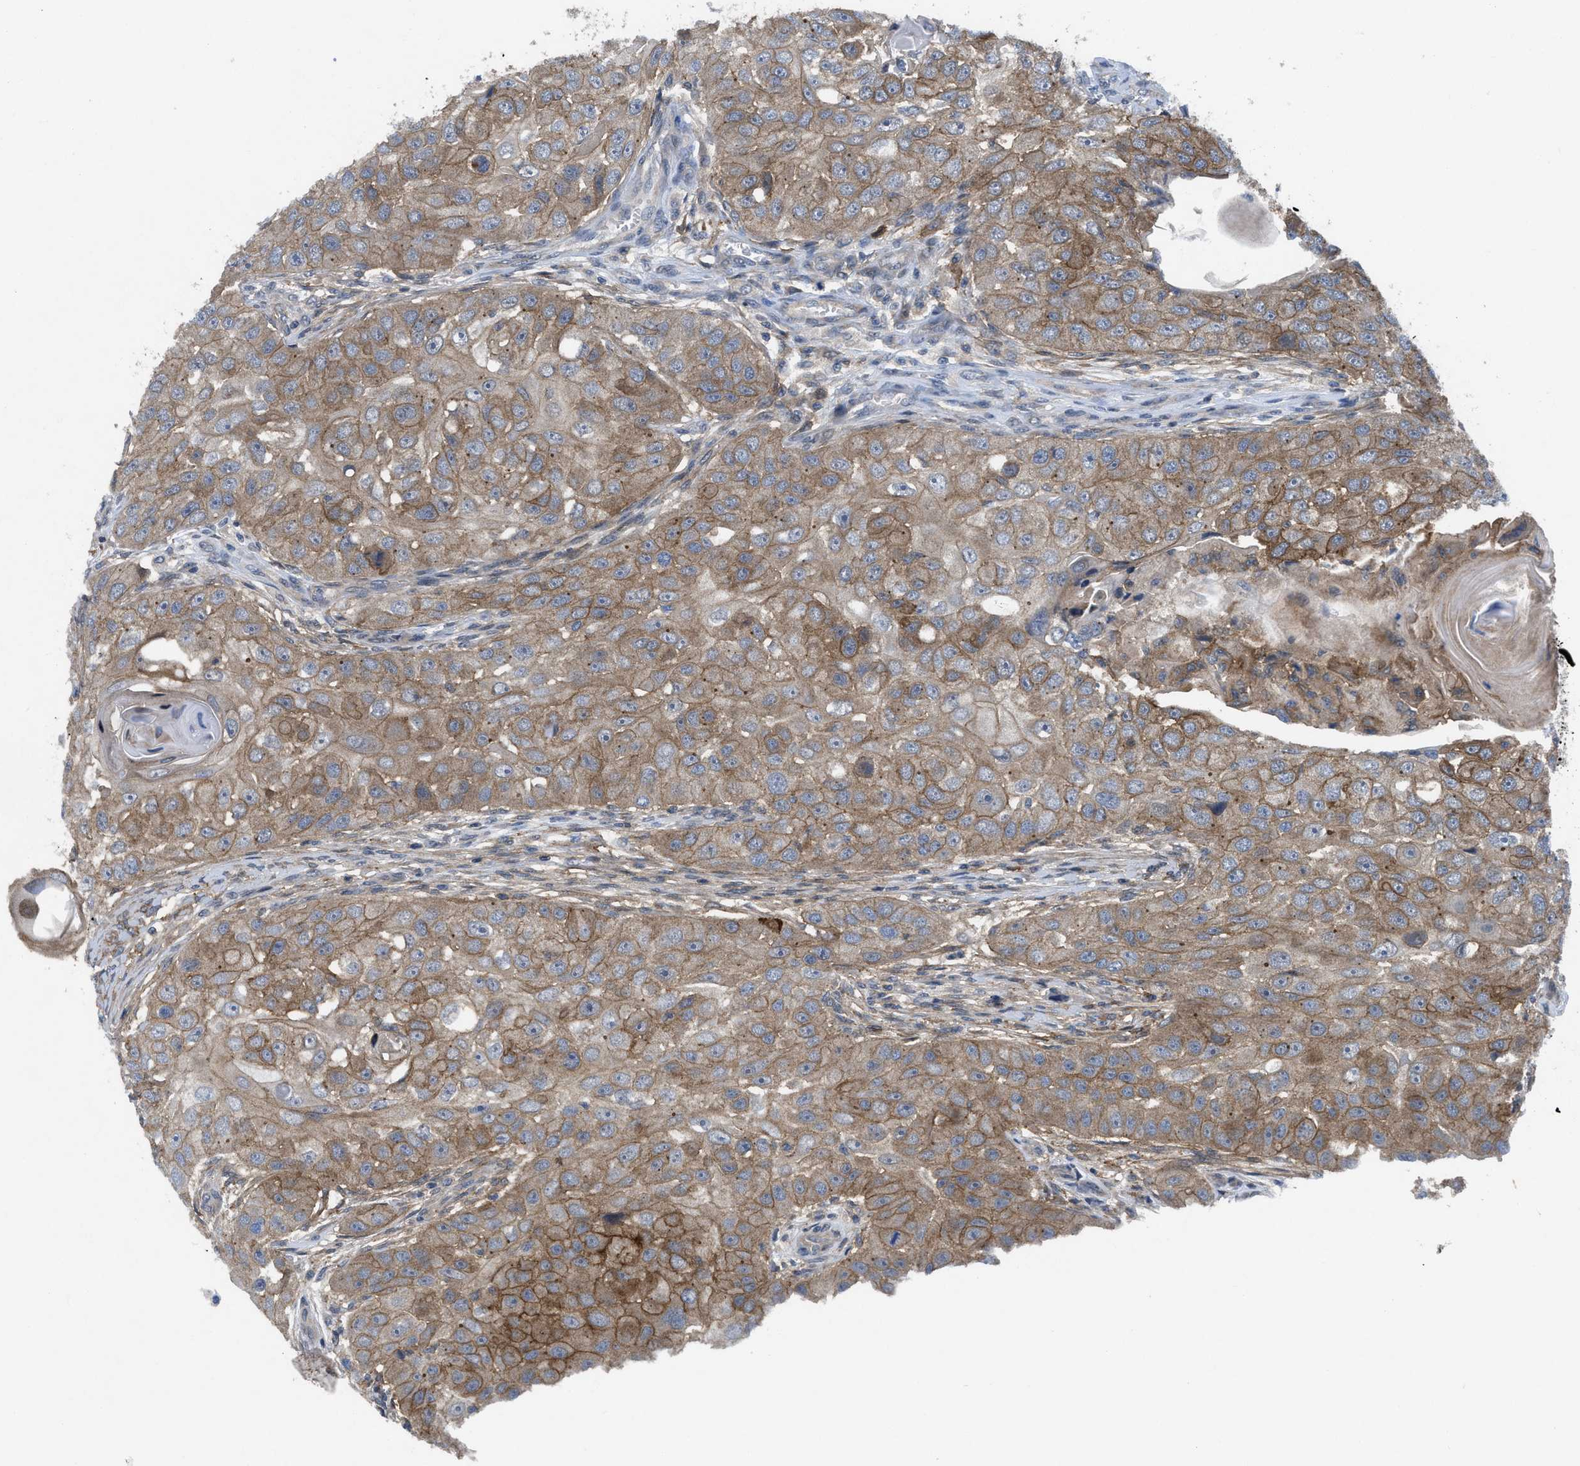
{"staining": {"intensity": "moderate", "quantity": ">75%", "location": "cytoplasmic/membranous"}, "tissue": "head and neck cancer", "cell_type": "Tumor cells", "image_type": "cancer", "snomed": [{"axis": "morphology", "description": "Normal tissue, NOS"}, {"axis": "morphology", "description": "Squamous cell carcinoma, NOS"}, {"axis": "topography", "description": "Skeletal muscle"}, {"axis": "topography", "description": "Head-Neck"}], "caption": "Human squamous cell carcinoma (head and neck) stained with a protein marker exhibits moderate staining in tumor cells.", "gene": "PANX1", "patient": {"sex": "male", "age": 51}}